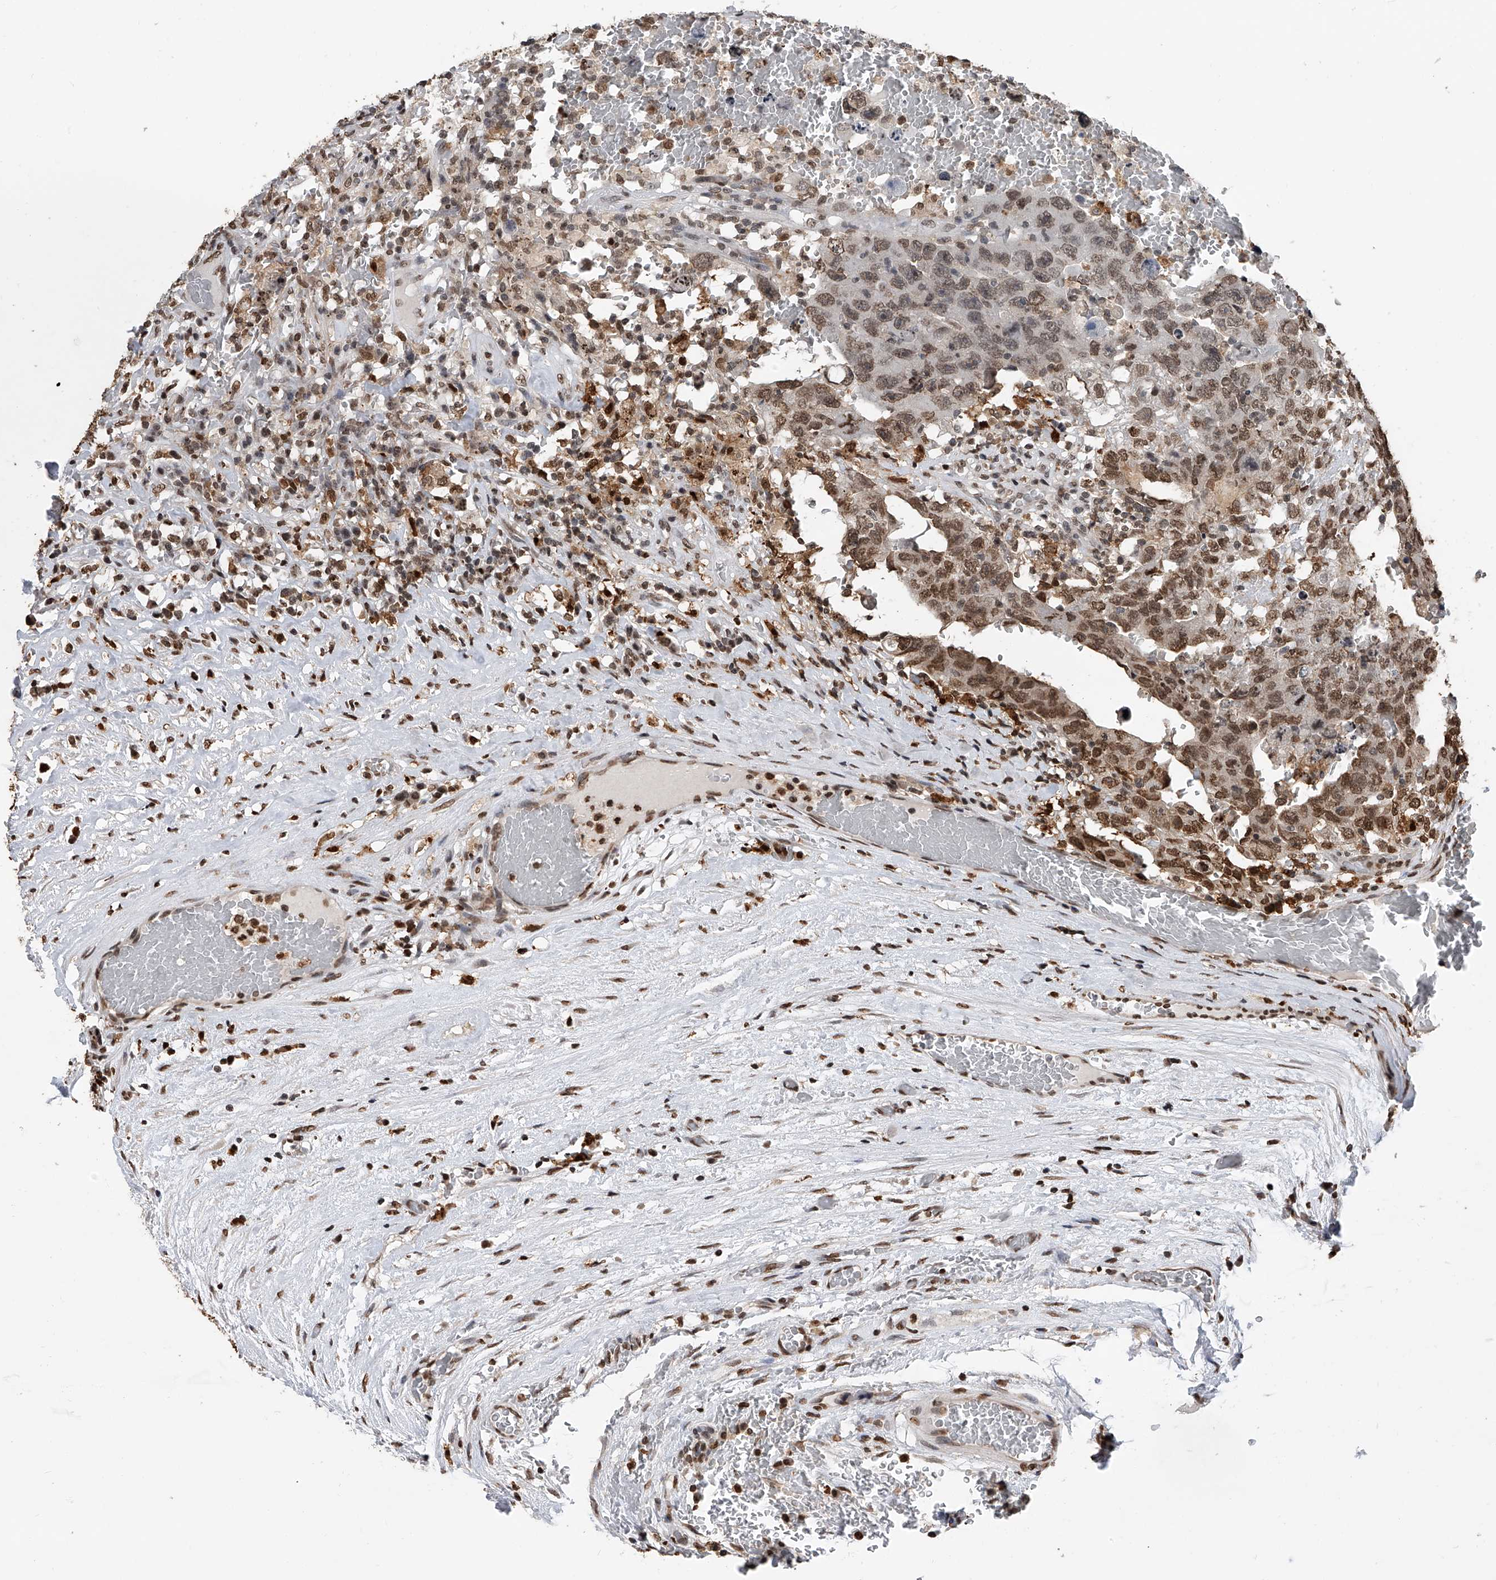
{"staining": {"intensity": "moderate", "quantity": ">75%", "location": "nuclear"}, "tissue": "testis cancer", "cell_type": "Tumor cells", "image_type": "cancer", "snomed": [{"axis": "morphology", "description": "Carcinoma, Embryonal, NOS"}, {"axis": "topography", "description": "Testis"}], "caption": "IHC micrograph of testis embryonal carcinoma stained for a protein (brown), which exhibits medium levels of moderate nuclear expression in about >75% of tumor cells.", "gene": "CFAP410", "patient": {"sex": "male", "age": 26}}